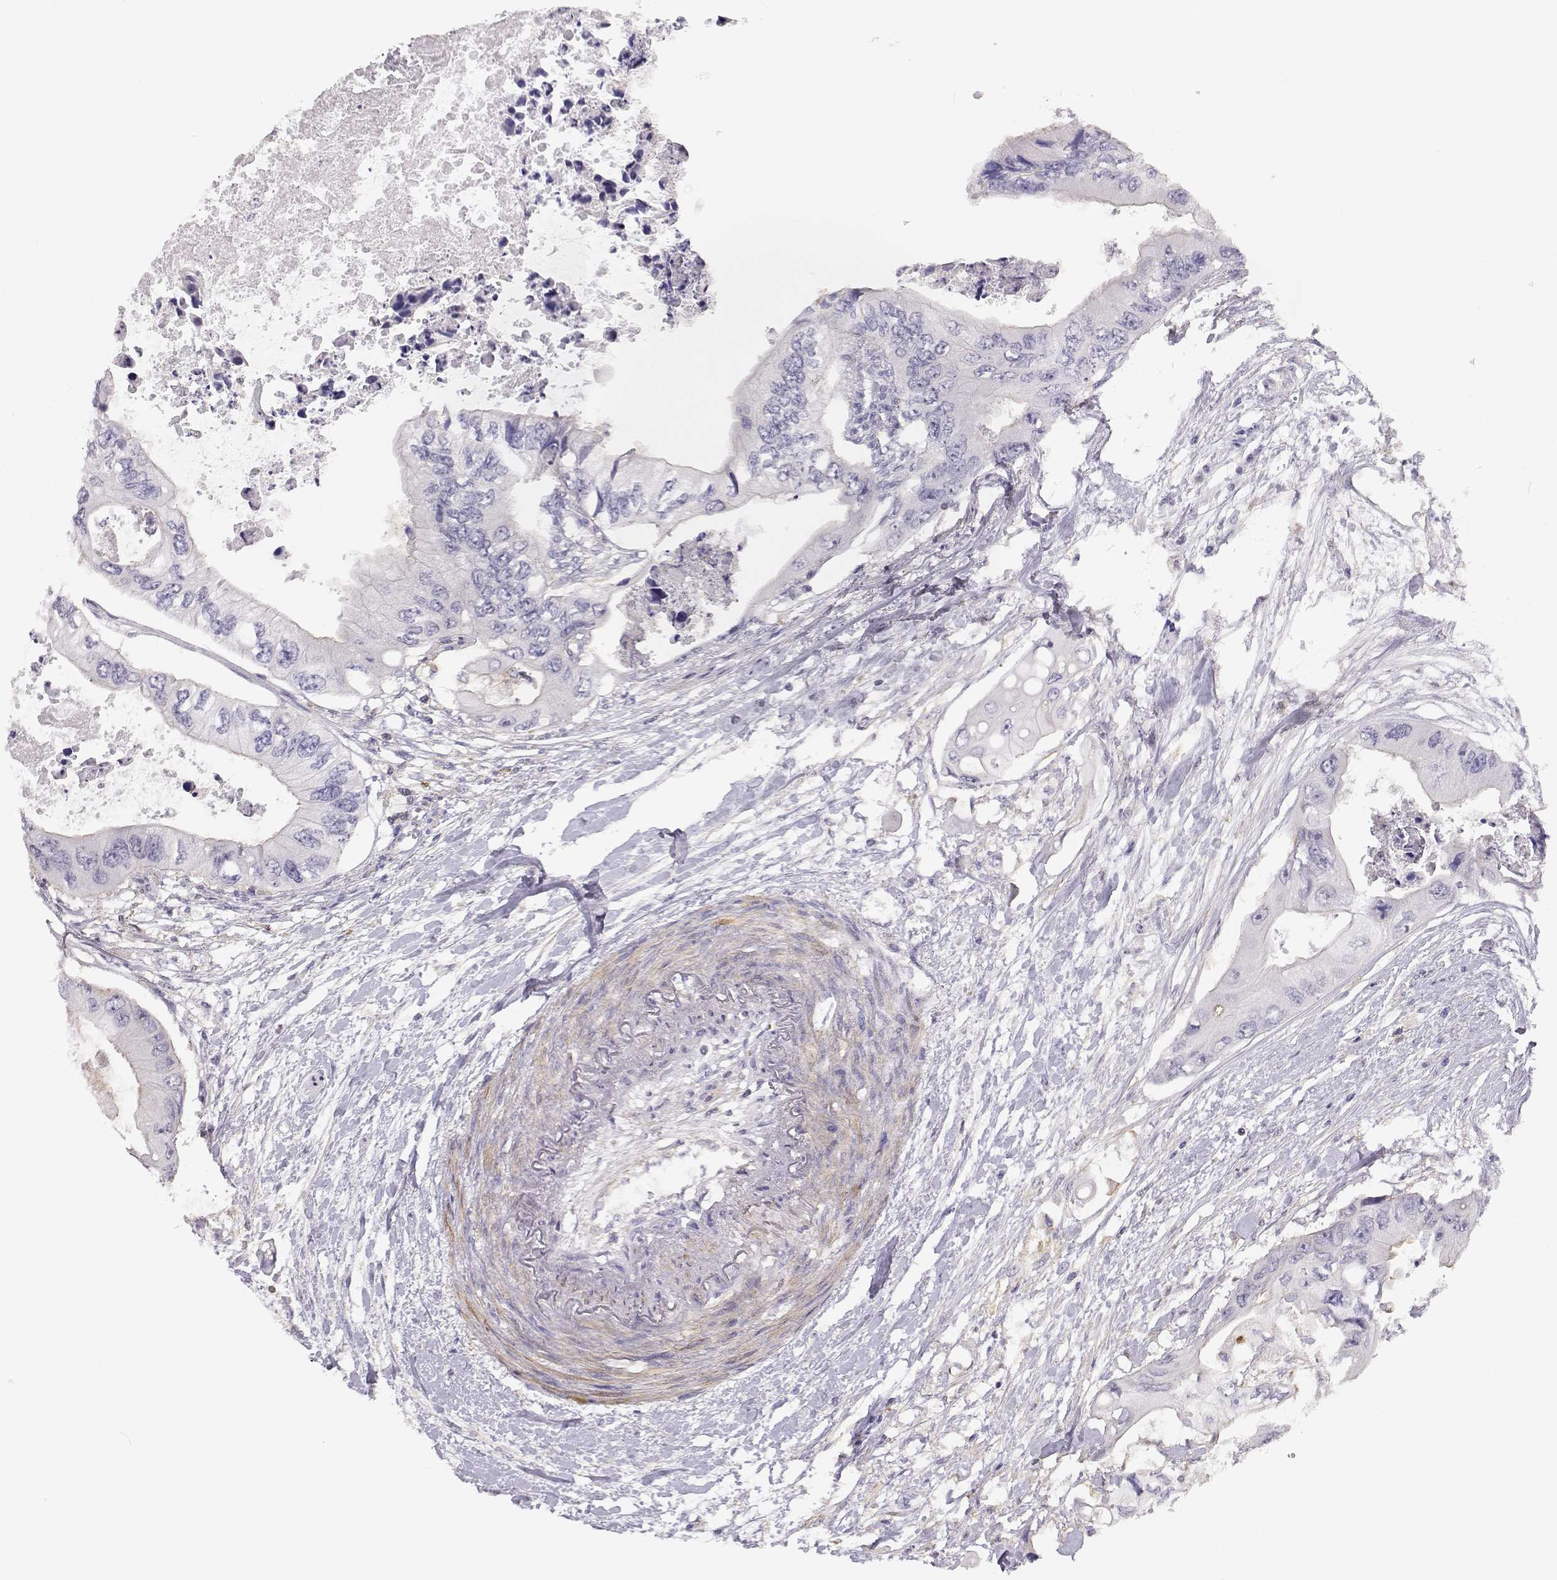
{"staining": {"intensity": "weak", "quantity": "<25%", "location": "cytoplasmic/membranous"}, "tissue": "colorectal cancer", "cell_type": "Tumor cells", "image_type": "cancer", "snomed": [{"axis": "morphology", "description": "Adenocarcinoma, NOS"}, {"axis": "topography", "description": "Rectum"}], "caption": "The micrograph shows no staining of tumor cells in colorectal cancer (adenocarcinoma). (Brightfield microscopy of DAB (3,3'-diaminobenzidine) IHC at high magnification).", "gene": "DAPL1", "patient": {"sex": "male", "age": 63}}